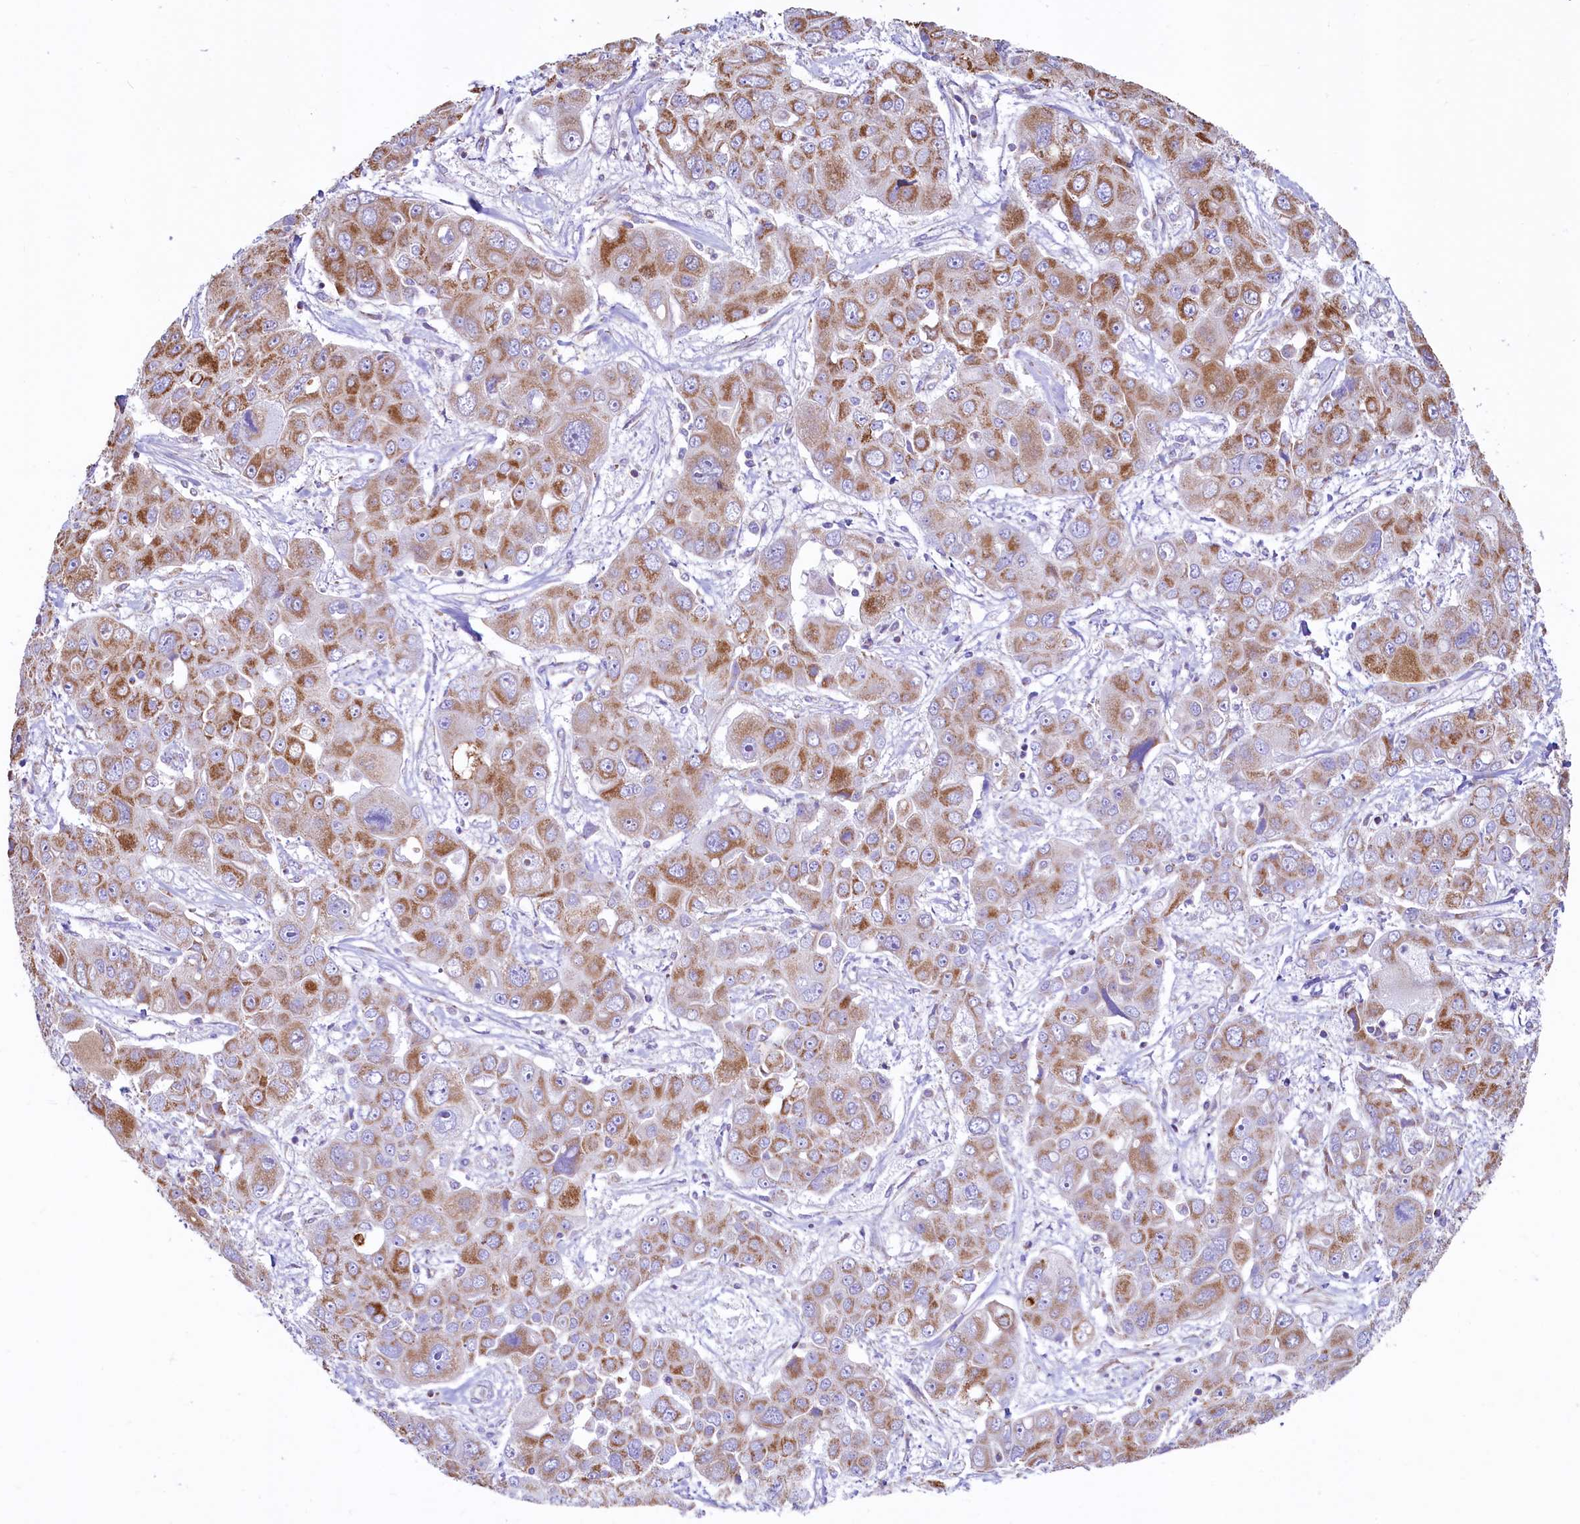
{"staining": {"intensity": "moderate", "quantity": ">75%", "location": "cytoplasmic/membranous"}, "tissue": "liver cancer", "cell_type": "Tumor cells", "image_type": "cancer", "snomed": [{"axis": "morphology", "description": "Cholangiocarcinoma"}, {"axis": "topography", "description": "Liver"}], "caption": "There is medium levels of moderate cytoplasmic/membranous staining in tumor cells of liver cancer (cholangiocarcinoma), as demonstrated by immunohistochemical staining (brown color).", "gene": "VWCE", "patient": {"sex": "male", "age": 67}}